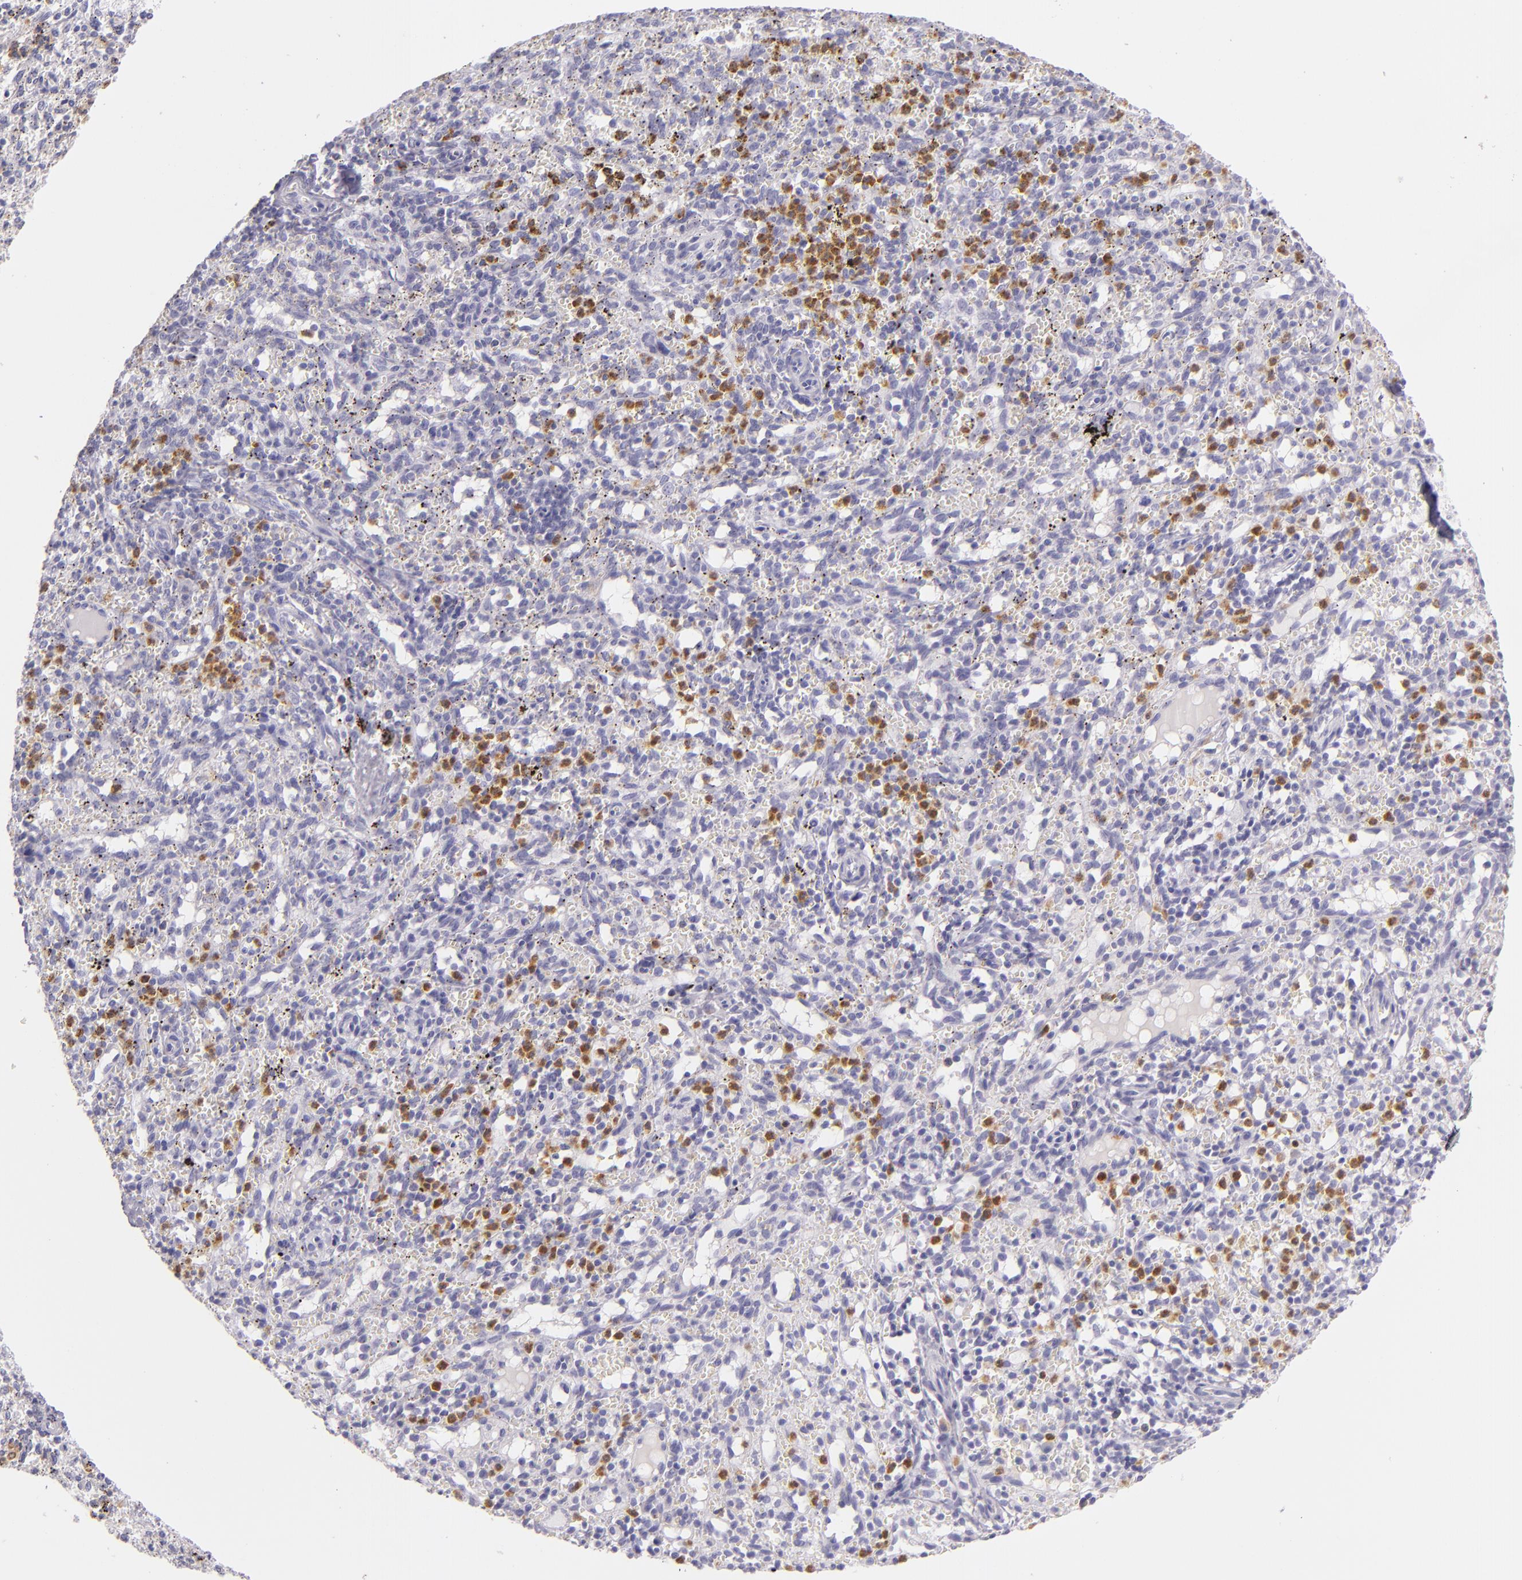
{"staining": {"intensity": "moderate", "quantity": "<25%", "location": "cytoplasmic/membranous"}, "tissue": "spleen", "cell_type": "Cells in red pulp", "image_type": "normal", "snomed": [{"axis": "morphology", "description": "Normal tissue, NOS"}, {"axis": "topography", "description": "Spleen"}], "caption": "Moderate cytoplasmic/membranous expression for a protein is appreciated in about <25% of cells in red pulp of unremarkable spleen using immunohistochemistry.", "gene": "CEACAM1", "patient": {"sex": "female", "age": 10}}